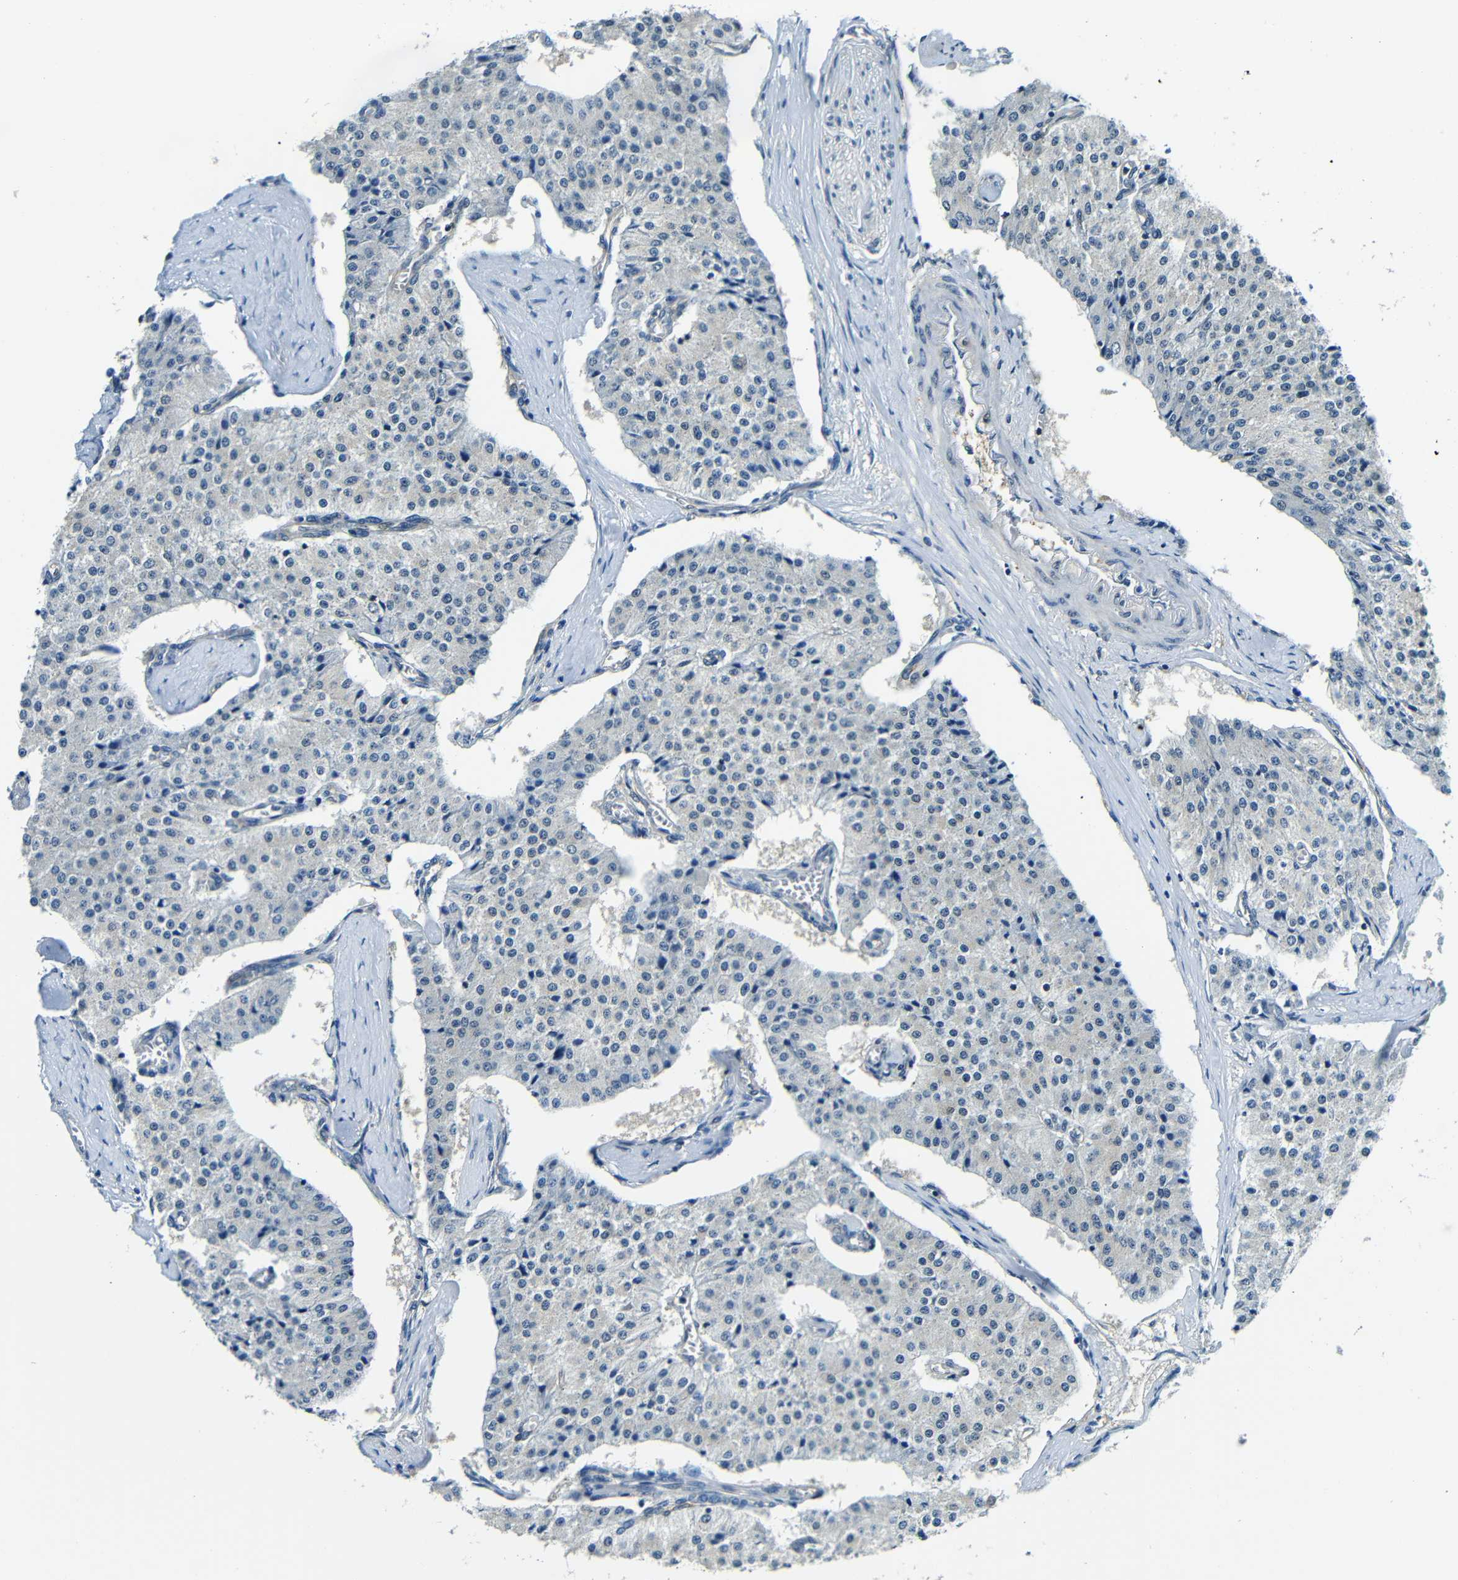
{"staining": {"intensity": "negative", "quantity": "none", "location": "none"}, "tissue": "carcinoid", "cell_type": "Tumor cells", "image_type": "cancer", "snomed": [{"axis": "morphology", "description": "Carcinoid, malignant, NOS"}, {"axis": "topography", "description": "Colon"}], "caption": "High power microscopy histopathology image of an immunohistochemistry image of carcinoid, revealing no significant expression in tumor cells.", "gene": "ADAP1", "patient": {"sex": "female", "age": 52}}